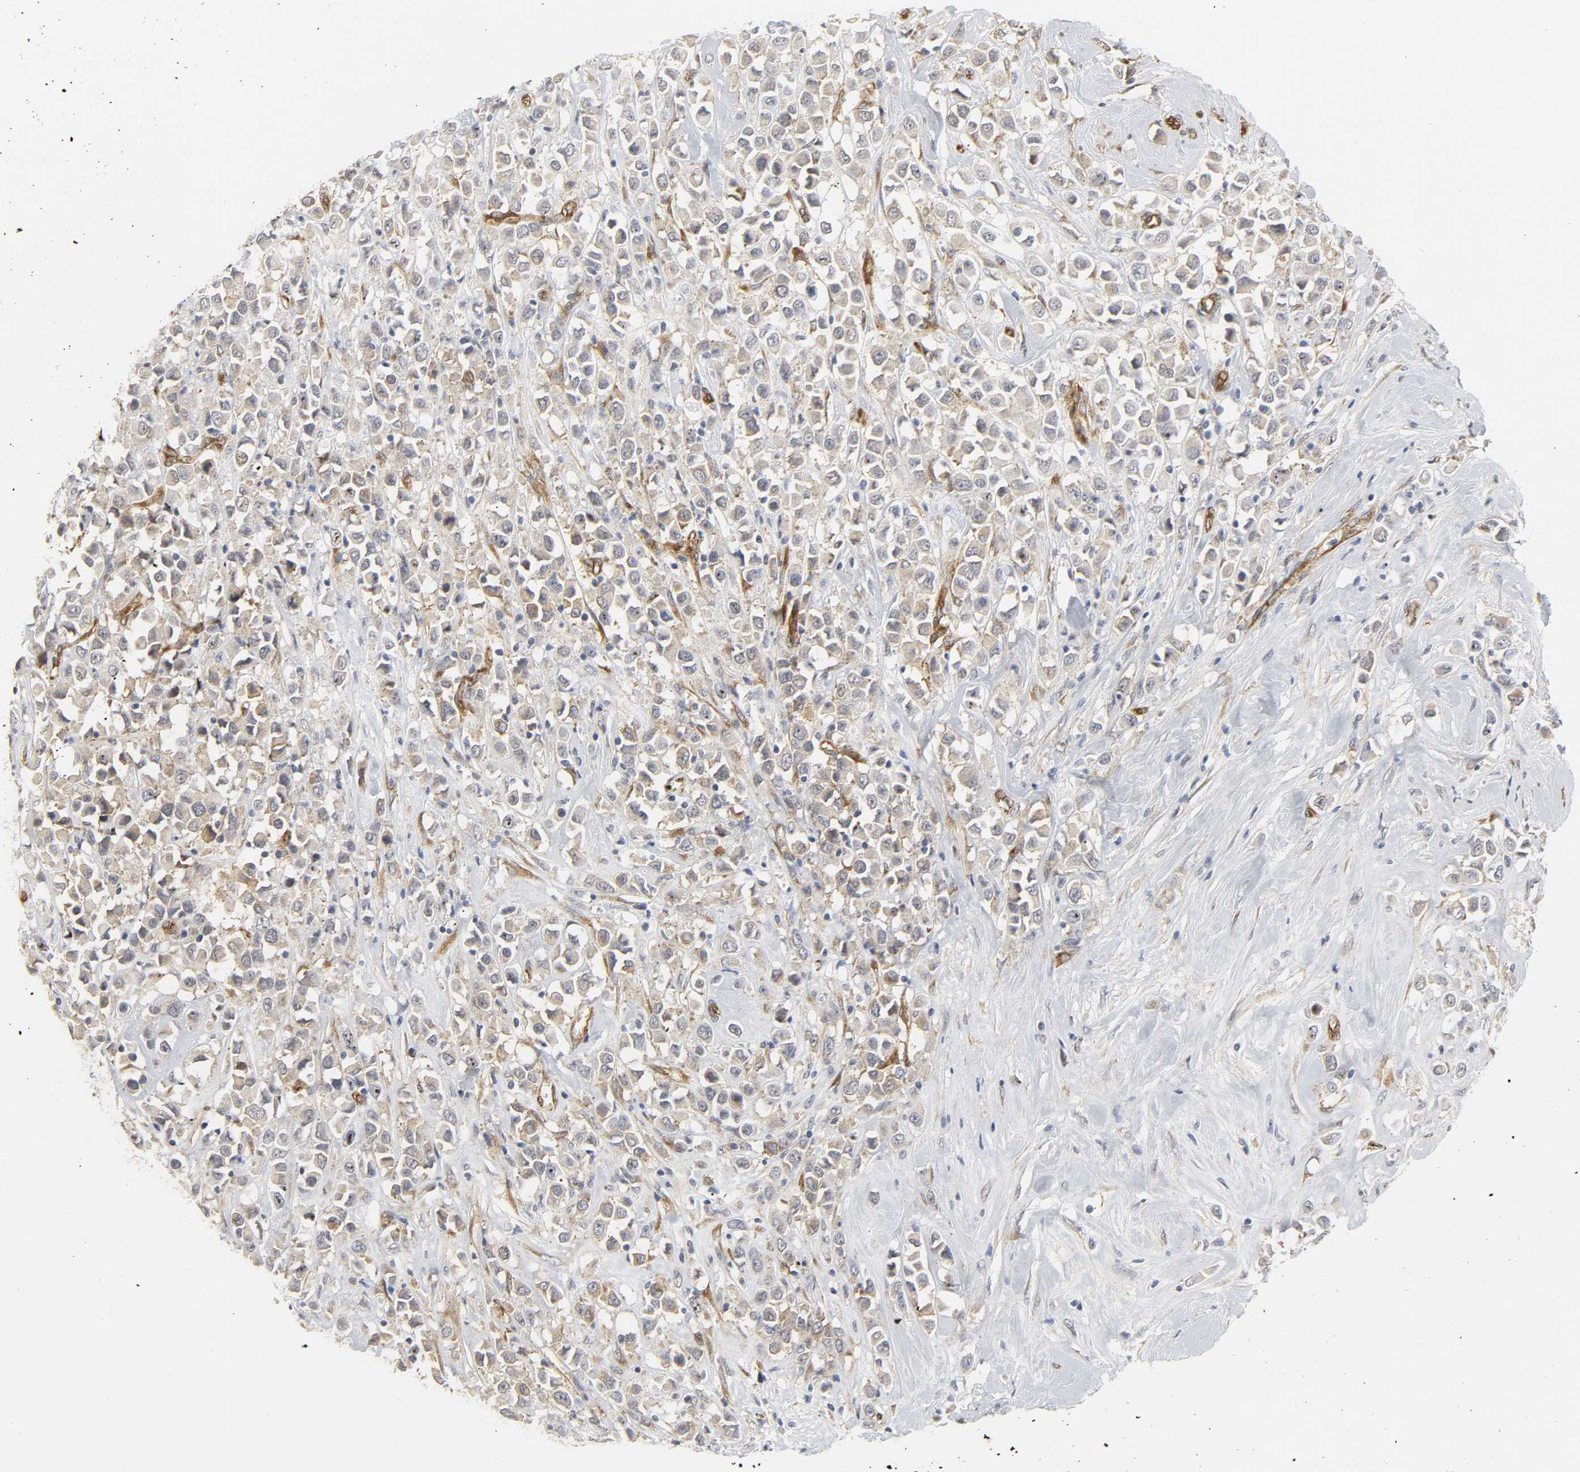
{"staining": {"intensity": "weak", "quantity": ">75%", "location": "cytoplasmic/membranous"}, "tissue": "breast cancer", "cell_type": "Tumor cells", "image_type": "cancer", "snomed": [{"axis": "morphology", "description": "Duct carcinoma"}, {"axis": "topography", "description": "Breast"}], "caption": "DAB immunohistochemical staining of human breast cancer (intraductal carcinoma) reveals weak cytoplasmic/membranous protein expression in about >75% of tumor cells.", "gene": "DOCK1", "patient": {"sex": "female", "age": 61}}